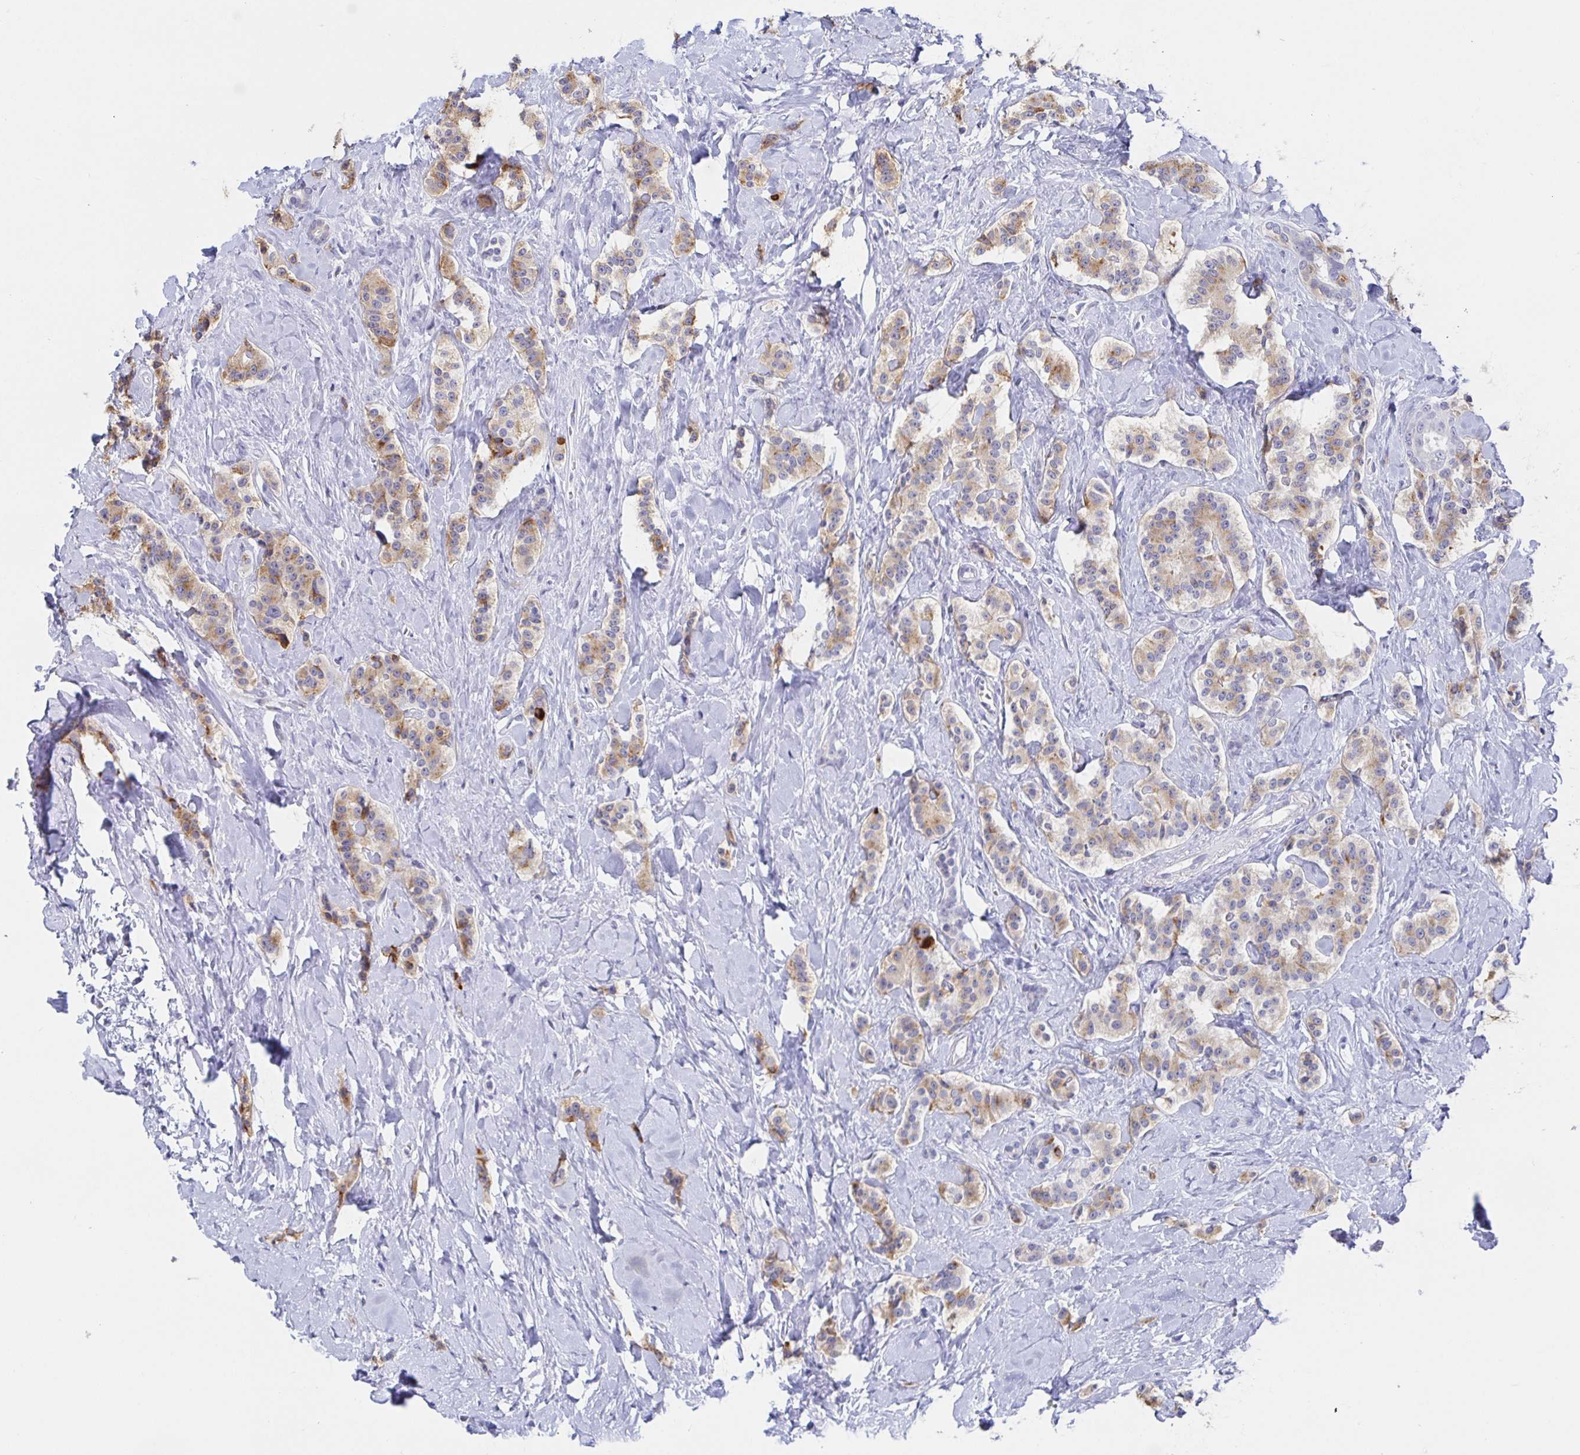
{"staining": {"intensity": "weak", "quantity": ">75%", "location": "cytoplasmic/membranous"}, "tissue": "carcinoid", "cell_type": "Tumor cells", "image_type": "cancer", "snomed": [{"axis": "morphology", "description": "Normal tissue, NOS"}, {"axis": "morphology", "description": "Carcinoid, malignant, NOS"}, {"axis": "topography", "description": "Pancreas"}], "caption": "Carcinoid (malignant) was stained to show a protein in brown. There is low levels of weak cytoplasmic/membranous staining in approximately >75% of tumor cells. The staining was performed using DAB (3,3'-diaminobenzidine), with brown indicating positive protein expression. Nuclei are stained blue with hematoxylin.", "gene": "SIAH3", "patient": {"sex": "male", "age": 36}}